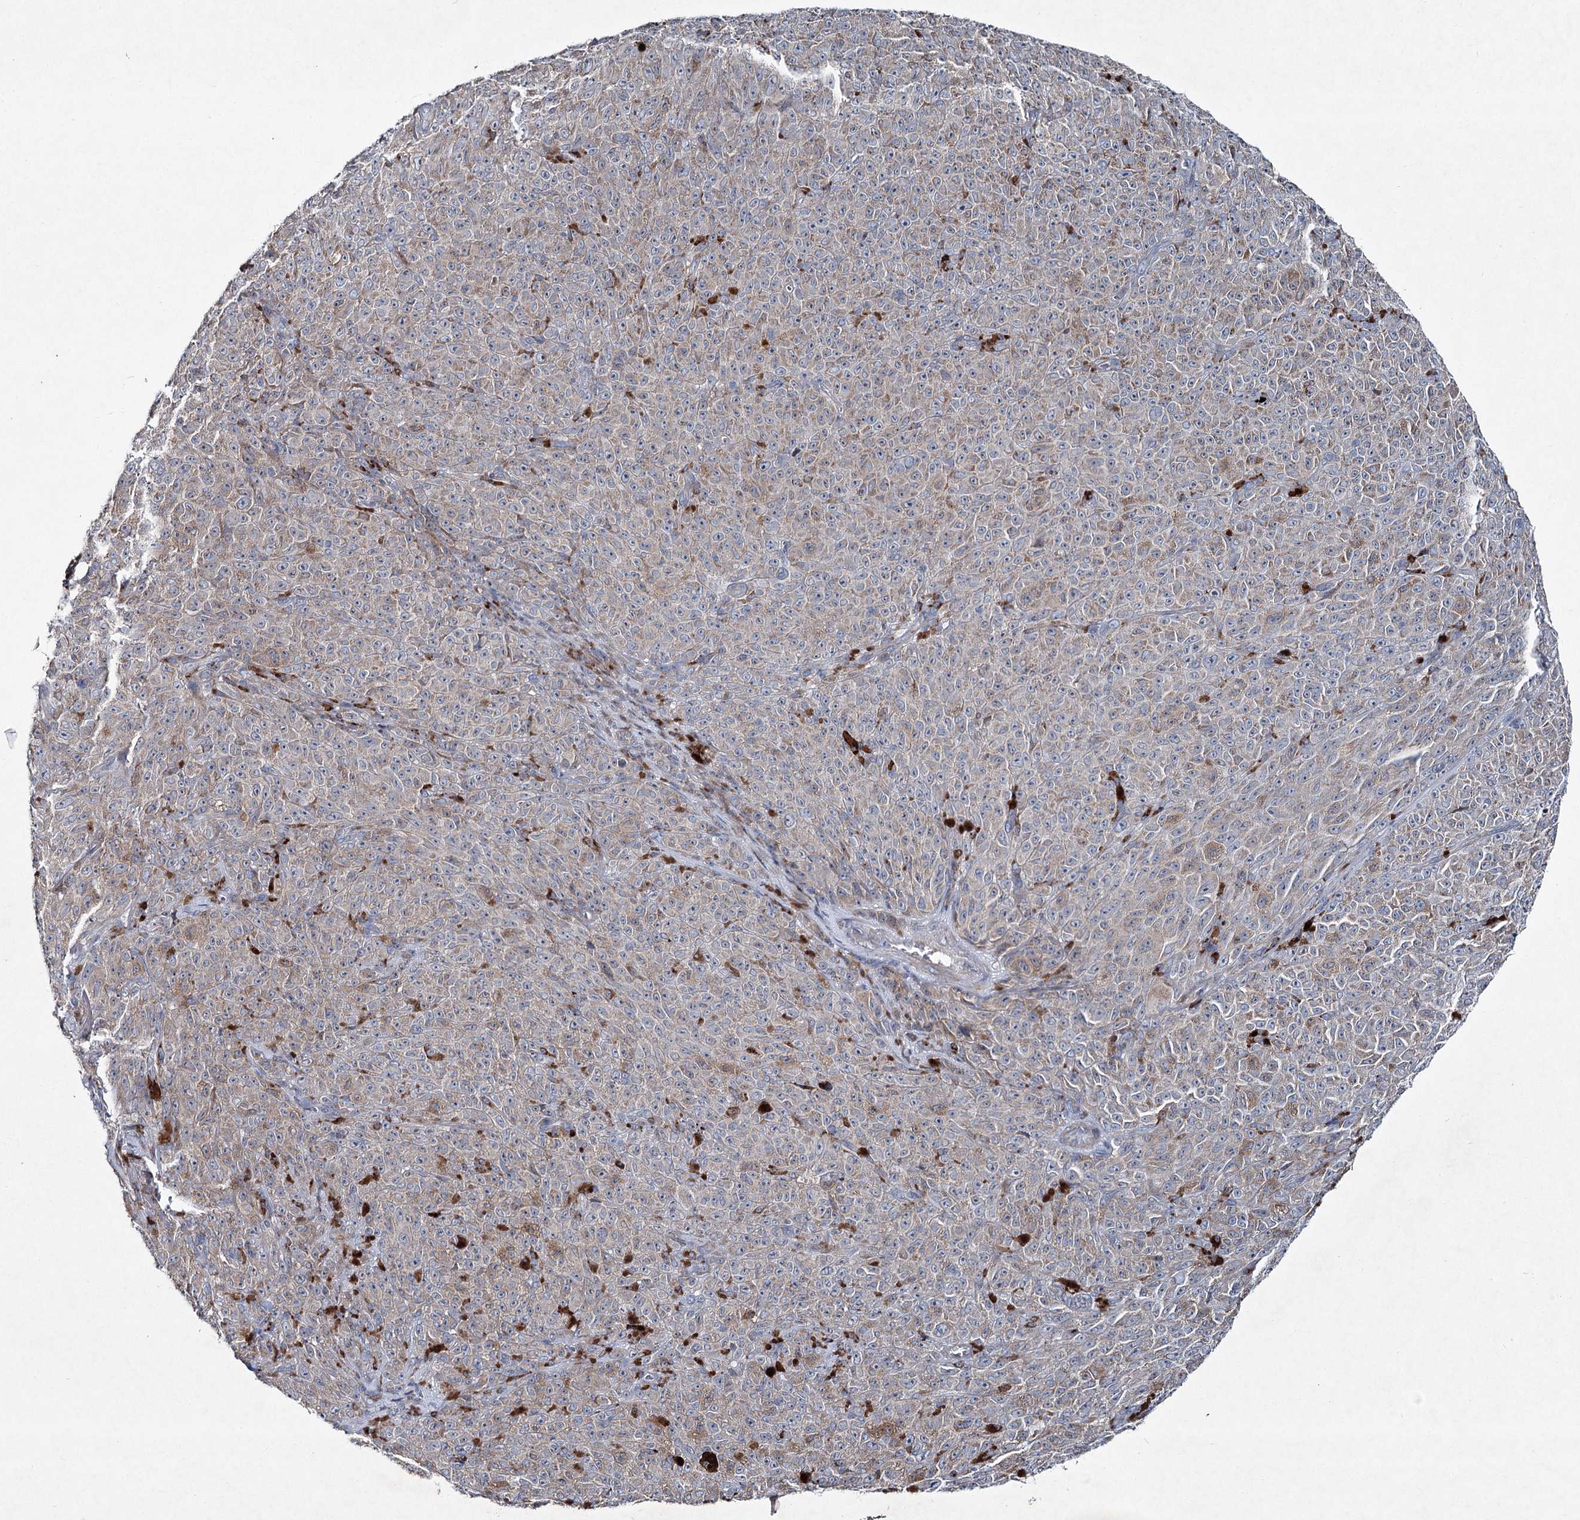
{"staining": {"intensity": "weak", "quantity": "<25%", "location": "cytoplasmic/membranous"}, "tissue": "melanoma", "cell_type": "Tumor cells", "image_type": "cancer", "snomed": [{"axis": "morphology", "description": "Malignant melanoma, NOS"}, {"axis": "topography", "description": "Skin"}], "caption": "An image of malignant melanoma stained for a protein exhibits no brown staining in tumor cells. Brightfield microscopy of immunohistochemistry stained with DAB (3,3'-diaminobenzidine) (brown) and hematoxylin (blue), captured at high magnification.", "gene": "PLA2G12A", "patient": {"sex": "female", "age": 82}}